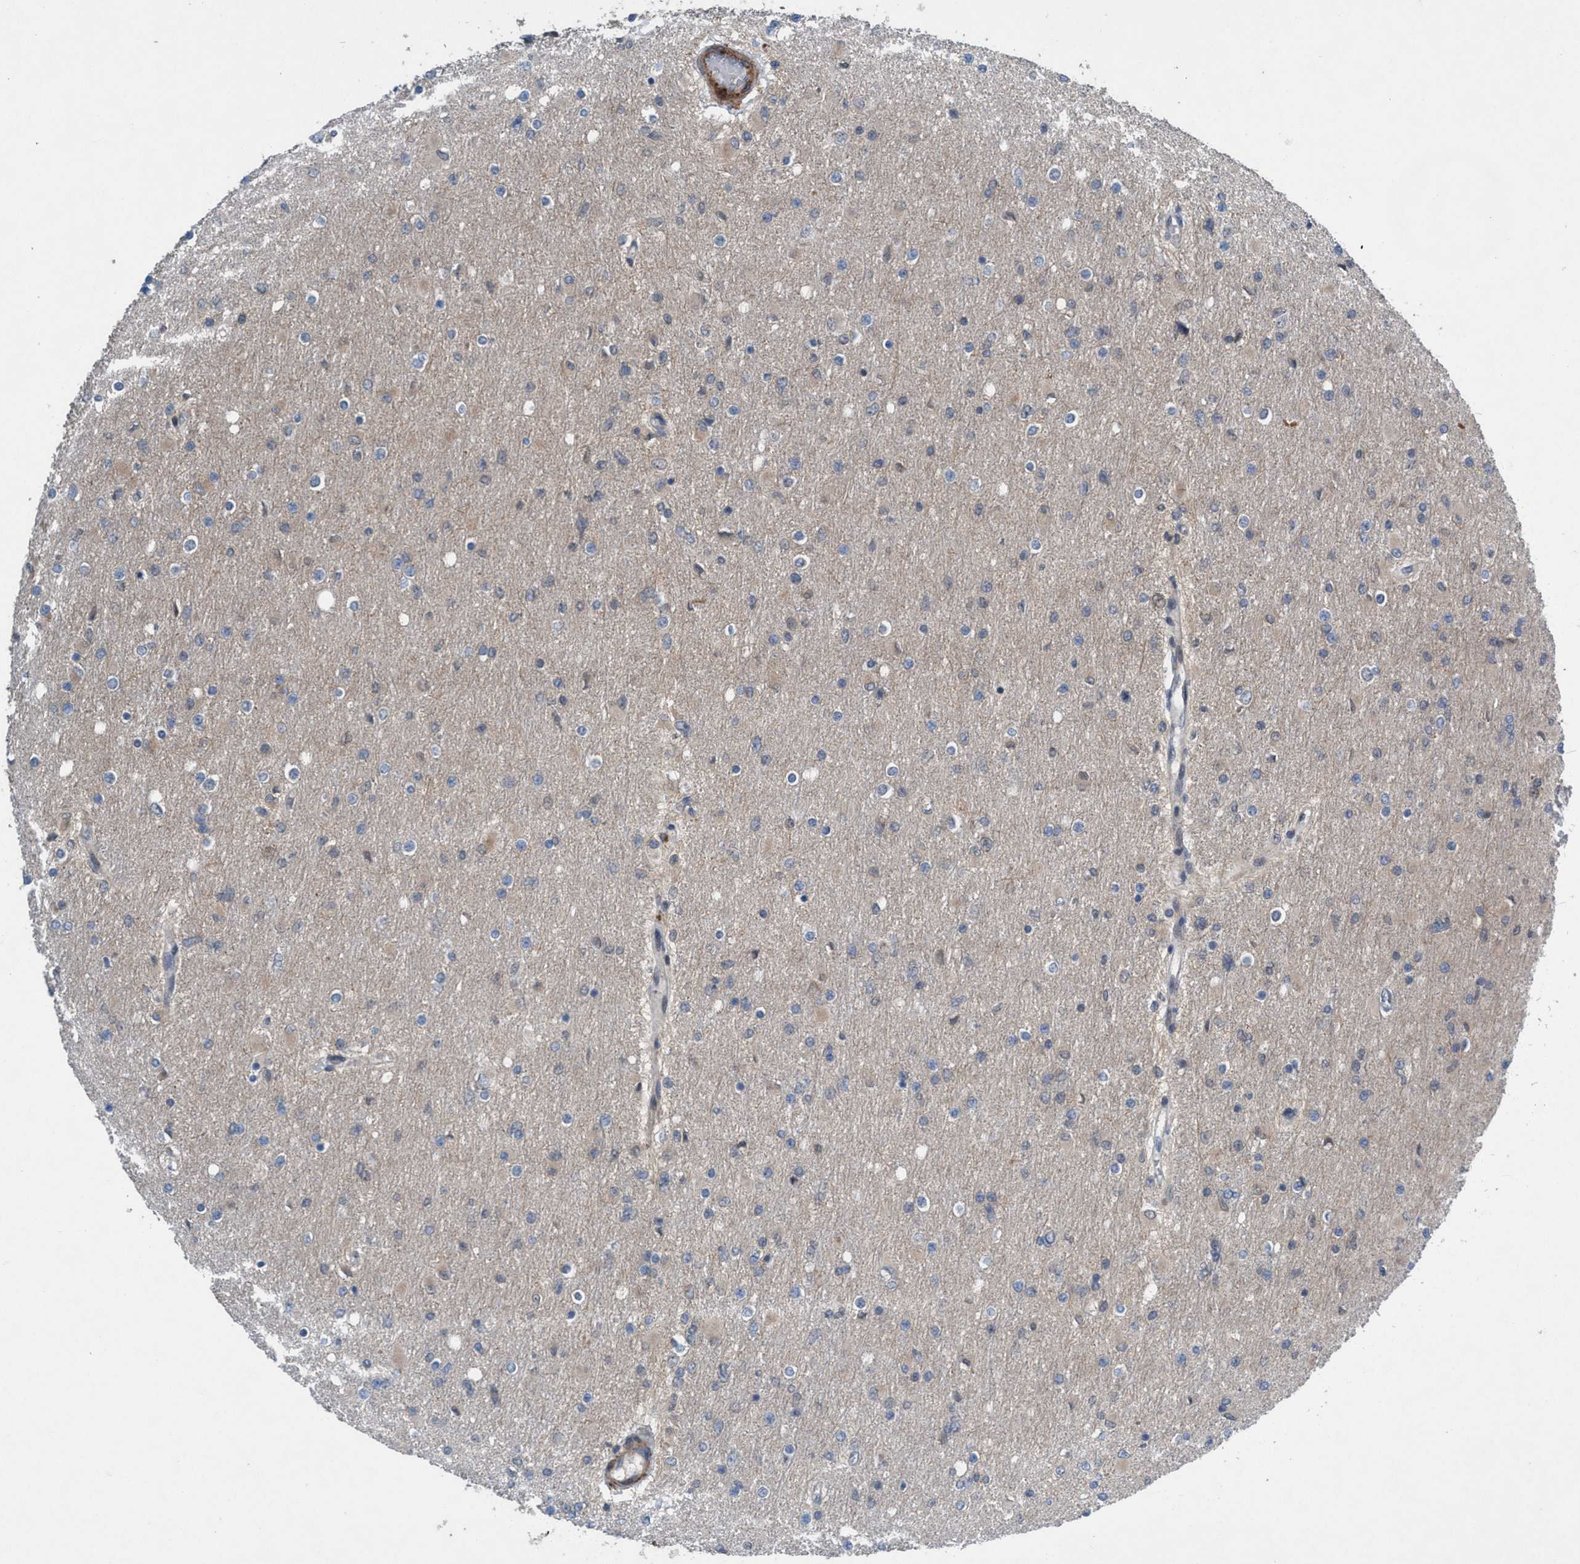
{"staining": {"intensity": "weak", "quantity": "<25%", "location": "cytoplasmic/membranous"}, "tissue": "glioma", "cell_type": "Tumor cells", "image_type": "cancer", "snomed": [{"axis": "morphology", "description": "Glioma, malignant, High grade"}, {"axis": "topography", "description": "Cerebral cortex"}], "caption": "Glioma stained for a protein using IHC exhibits no staining tumor cells.", "gene": "NISCH", "patient": {"sex": "female", "age": 36}}